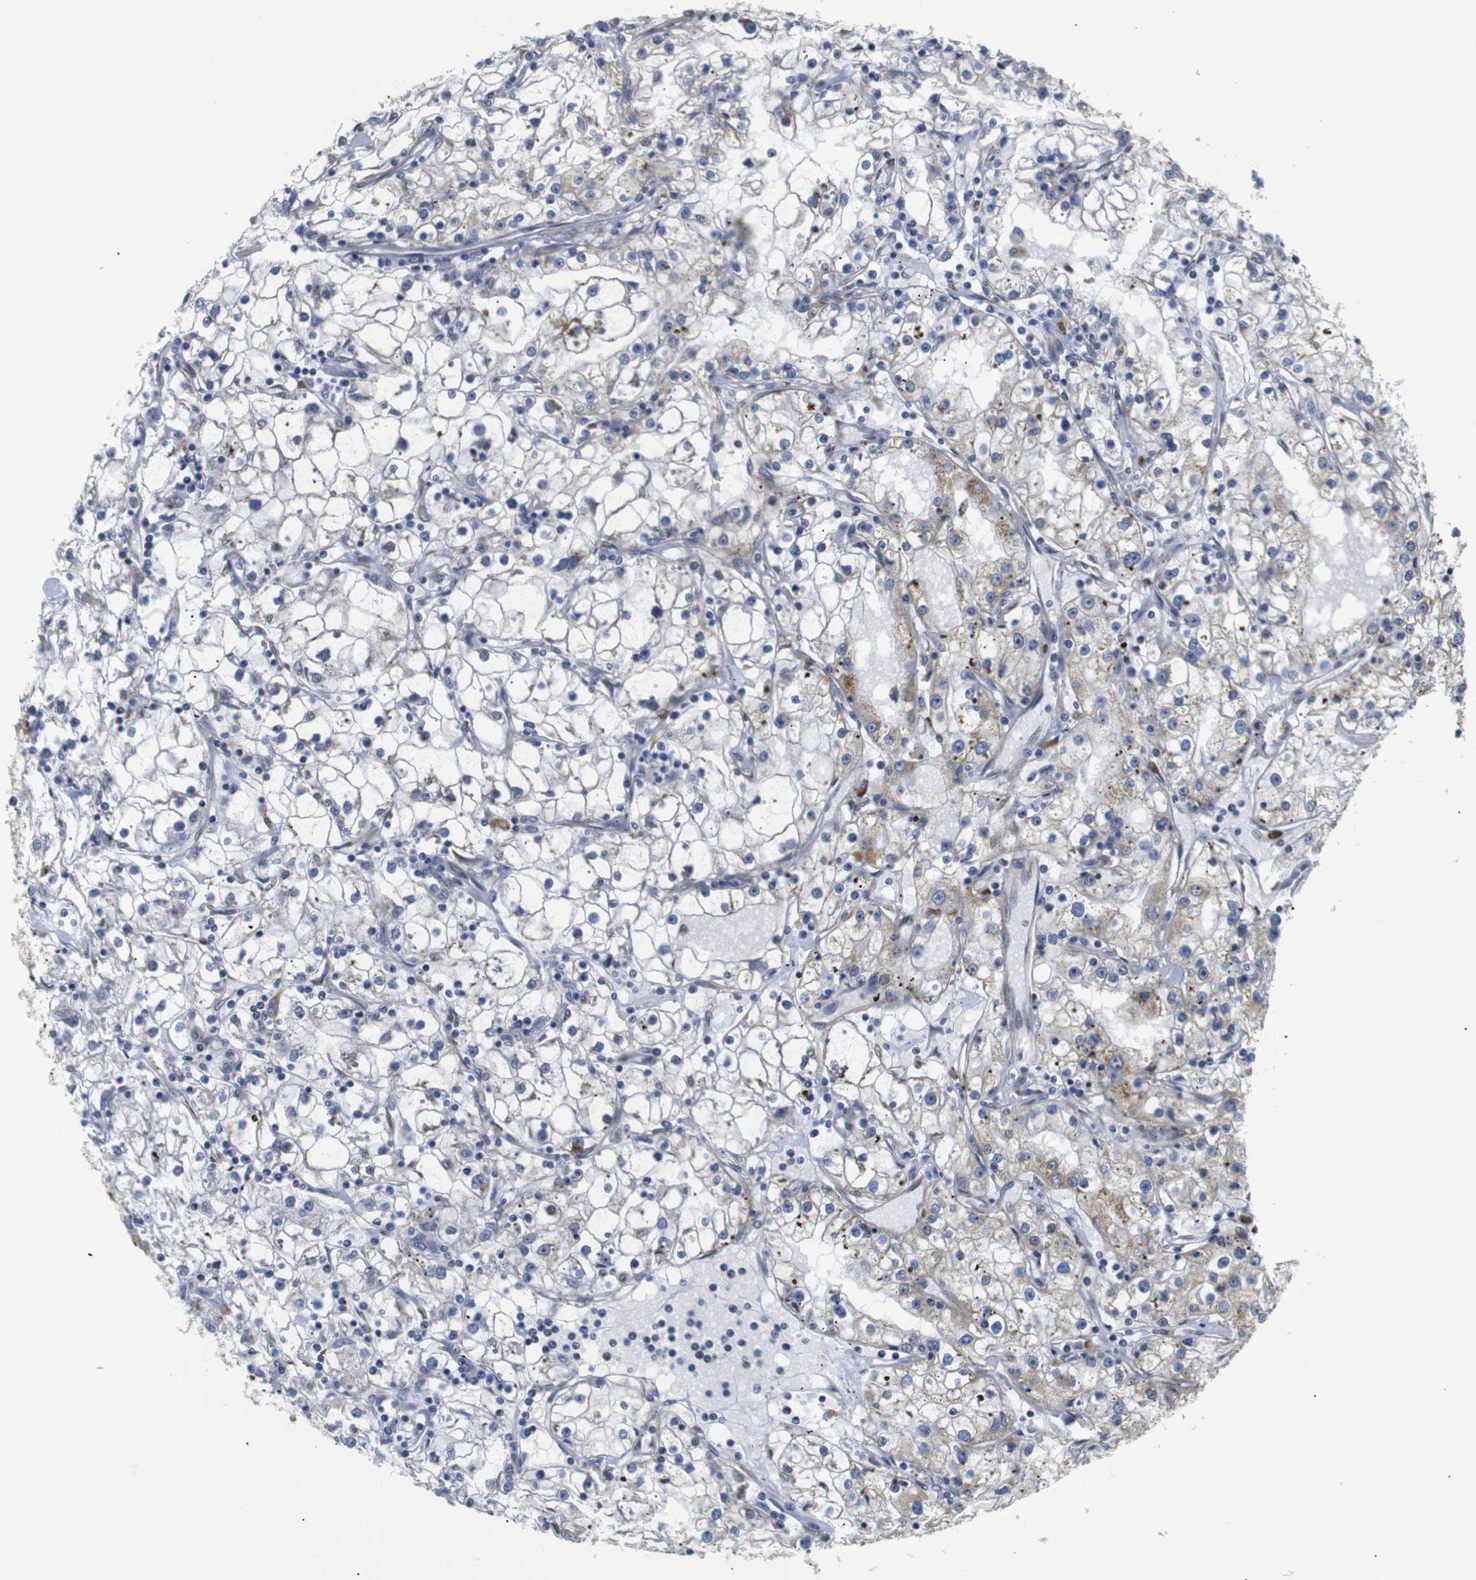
{"staining": {"intensity": "moderate", "quantity": "<25%", "location": "cytoplasmic/membranous"}, "tissue": "renal cancer", "cell_type": "Tumor cells", "image_type": "cancer", "snomed": [{"axis": "morphology", "description": "Adenocarcinoma, NOS"}, {"axis": "topography", "description": "Kidney"}], "caption": "Immunohistochemistry photomicrograph of renal adenocarcinoma stained for a protein (brown), which displays low levels of moderate cytoplasmic/membranous positivity in approximately <25% of tumor cells.", "gene": "KANK4", "patient": {"sex": "male", "age": 56}}